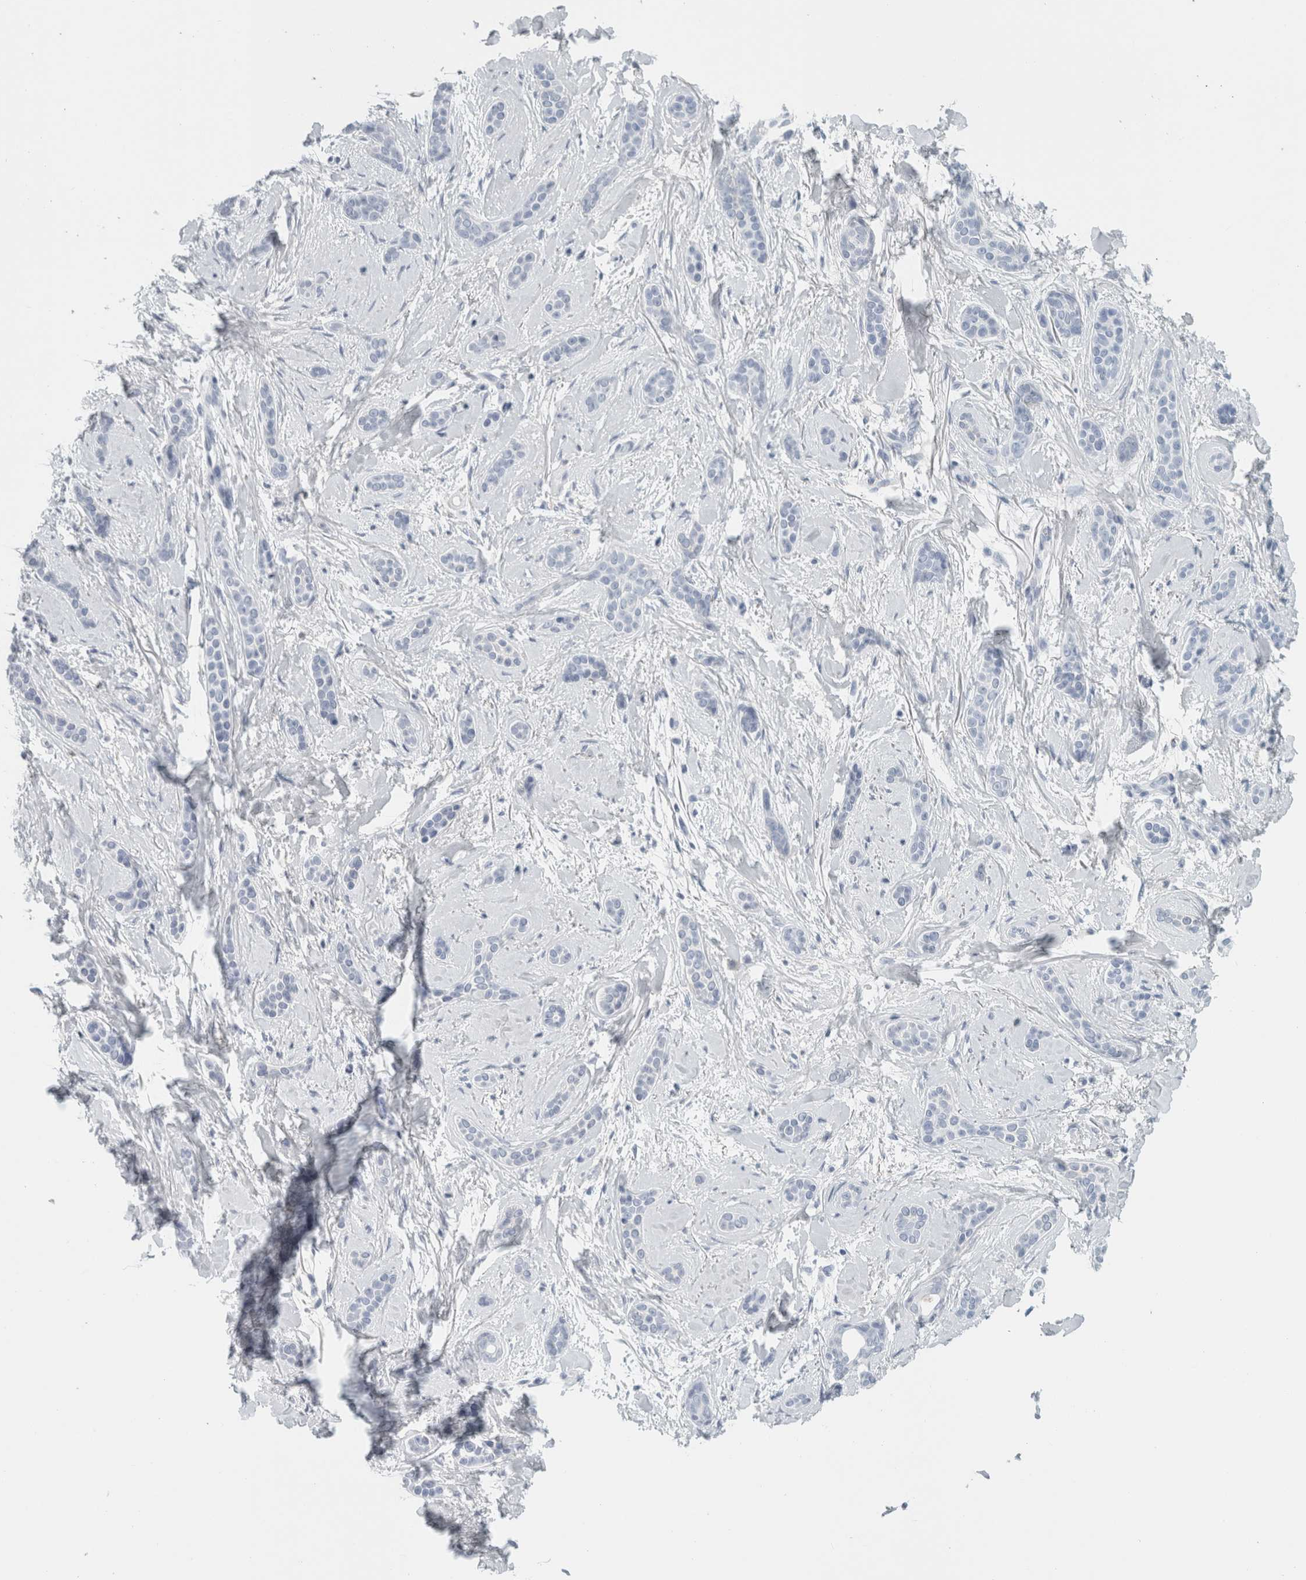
{"staining": {"intensity": "negative", "quantity": "none", "location": "none"}, "tissue": "skin cancer", "cell_type": "Tumor cells", "image_type": "cancer", "snomed": [{"axis": "morphology", "description": "Basal cell carcinoma"}, {"axis": "morphology", "description": "Adnexal tumor, benign"}, {"axis": "topography", "description": "Skin"}], "caption": "Immunohistochemistry of skin cancer reveals no positivity in tumor cells. (DAB (3,3'-diaminobenzidine) immunohistochemistry with hematoxylin counter stain).", "gene": "TSPAN8", "patient": {"sex": "female", "age": 42}}